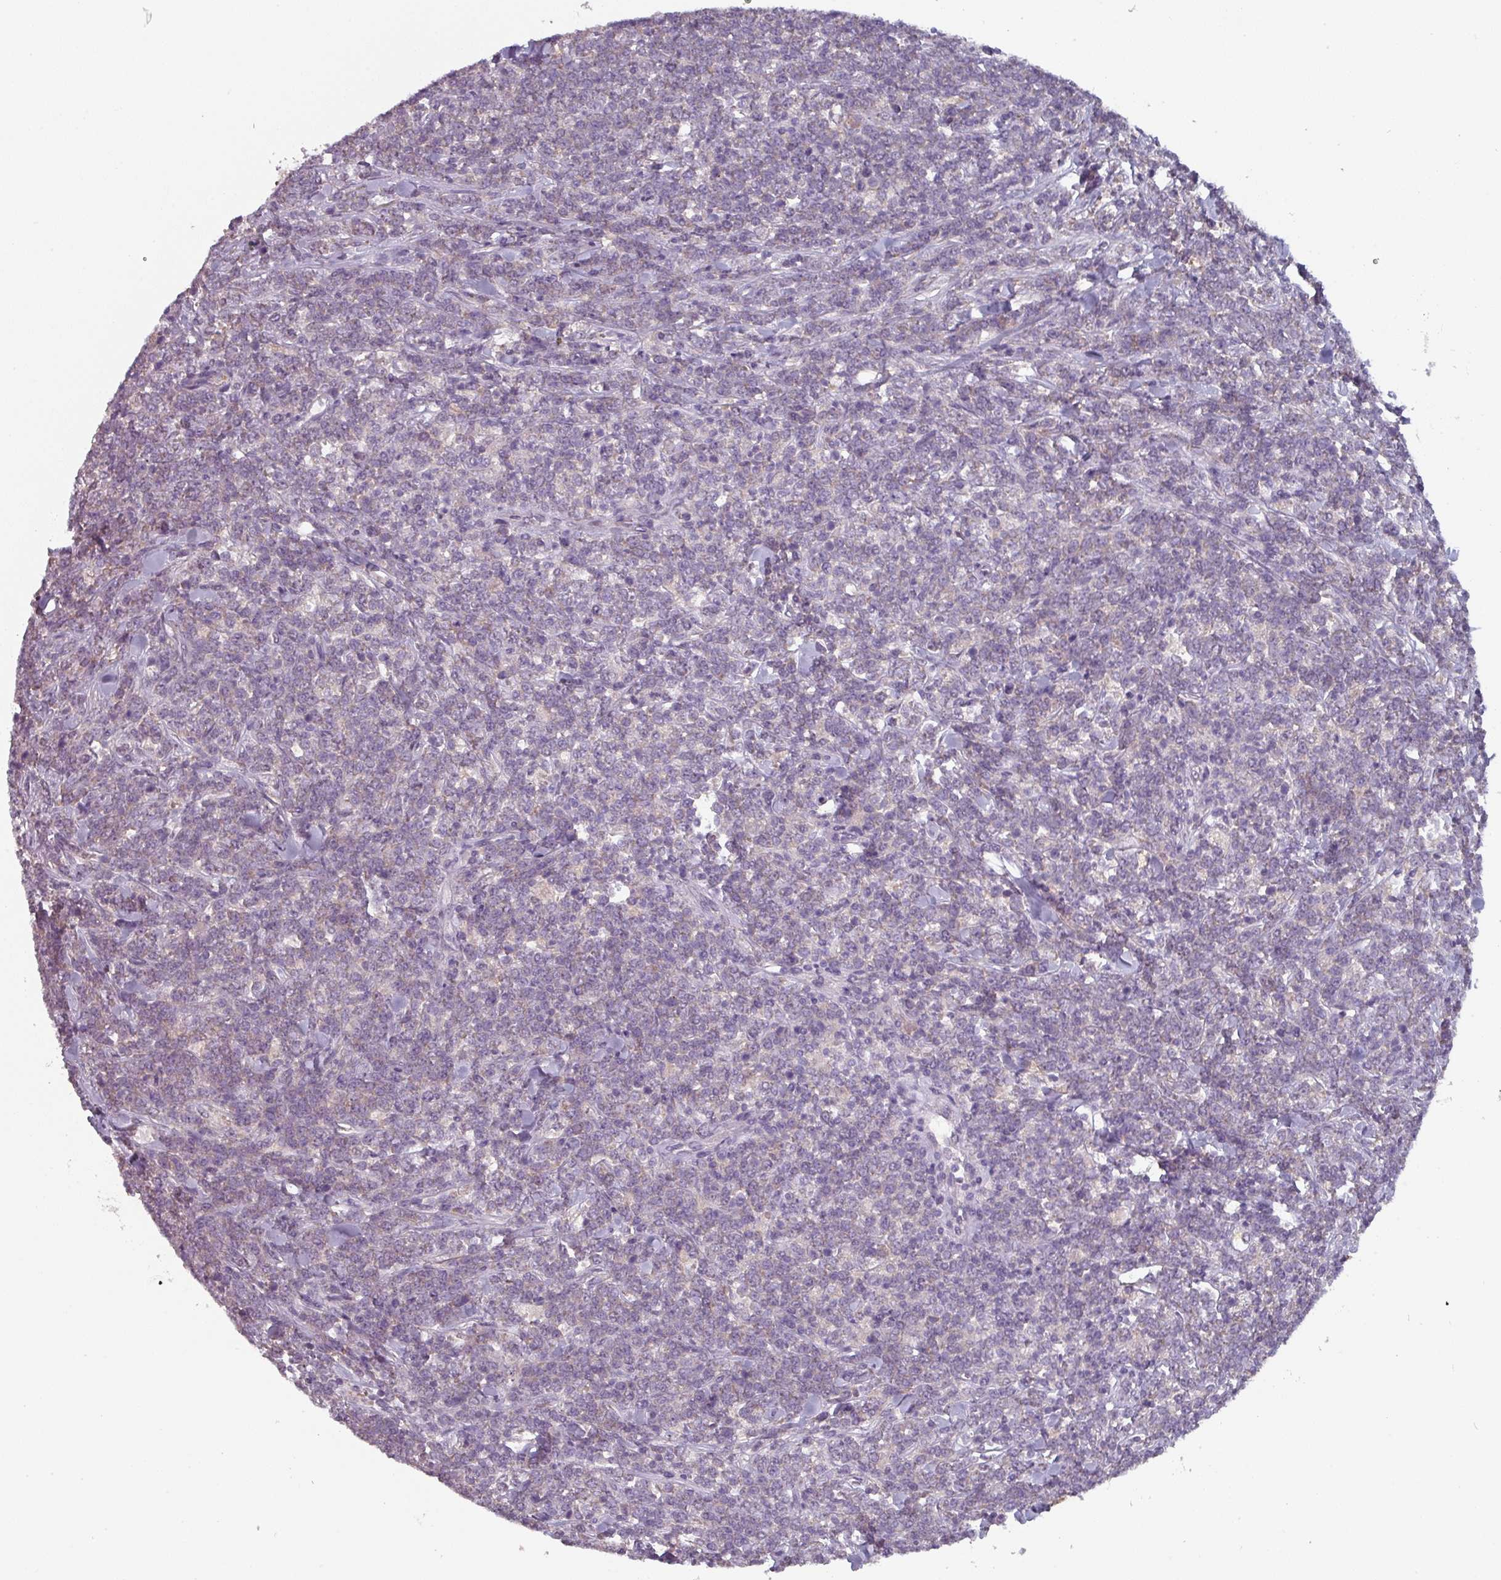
{"staining": {"intensity": "negative", "quantity": "none", "location": "none"}, "tissue": "lymphoma", "cell_type": "Tumor cells", "image_type": "cancer", "snomed": [{"axis": "morphology", "description": "Malignant lymphoma, non-Hodgkin's type, High grade"}, {"axis": "topography", "description": "Small intestine"}, {"axis": "topography", "description": "Colon"}], "caption": "This is an immunohistochemistry (IHC) photomicrograph of malignant lymphoma, non-Hodgkin's type (high-grade). There is no staining in tumor cells.", "gene": "PRAMEF8", "patient": {"sex": "male", "age": 8}}